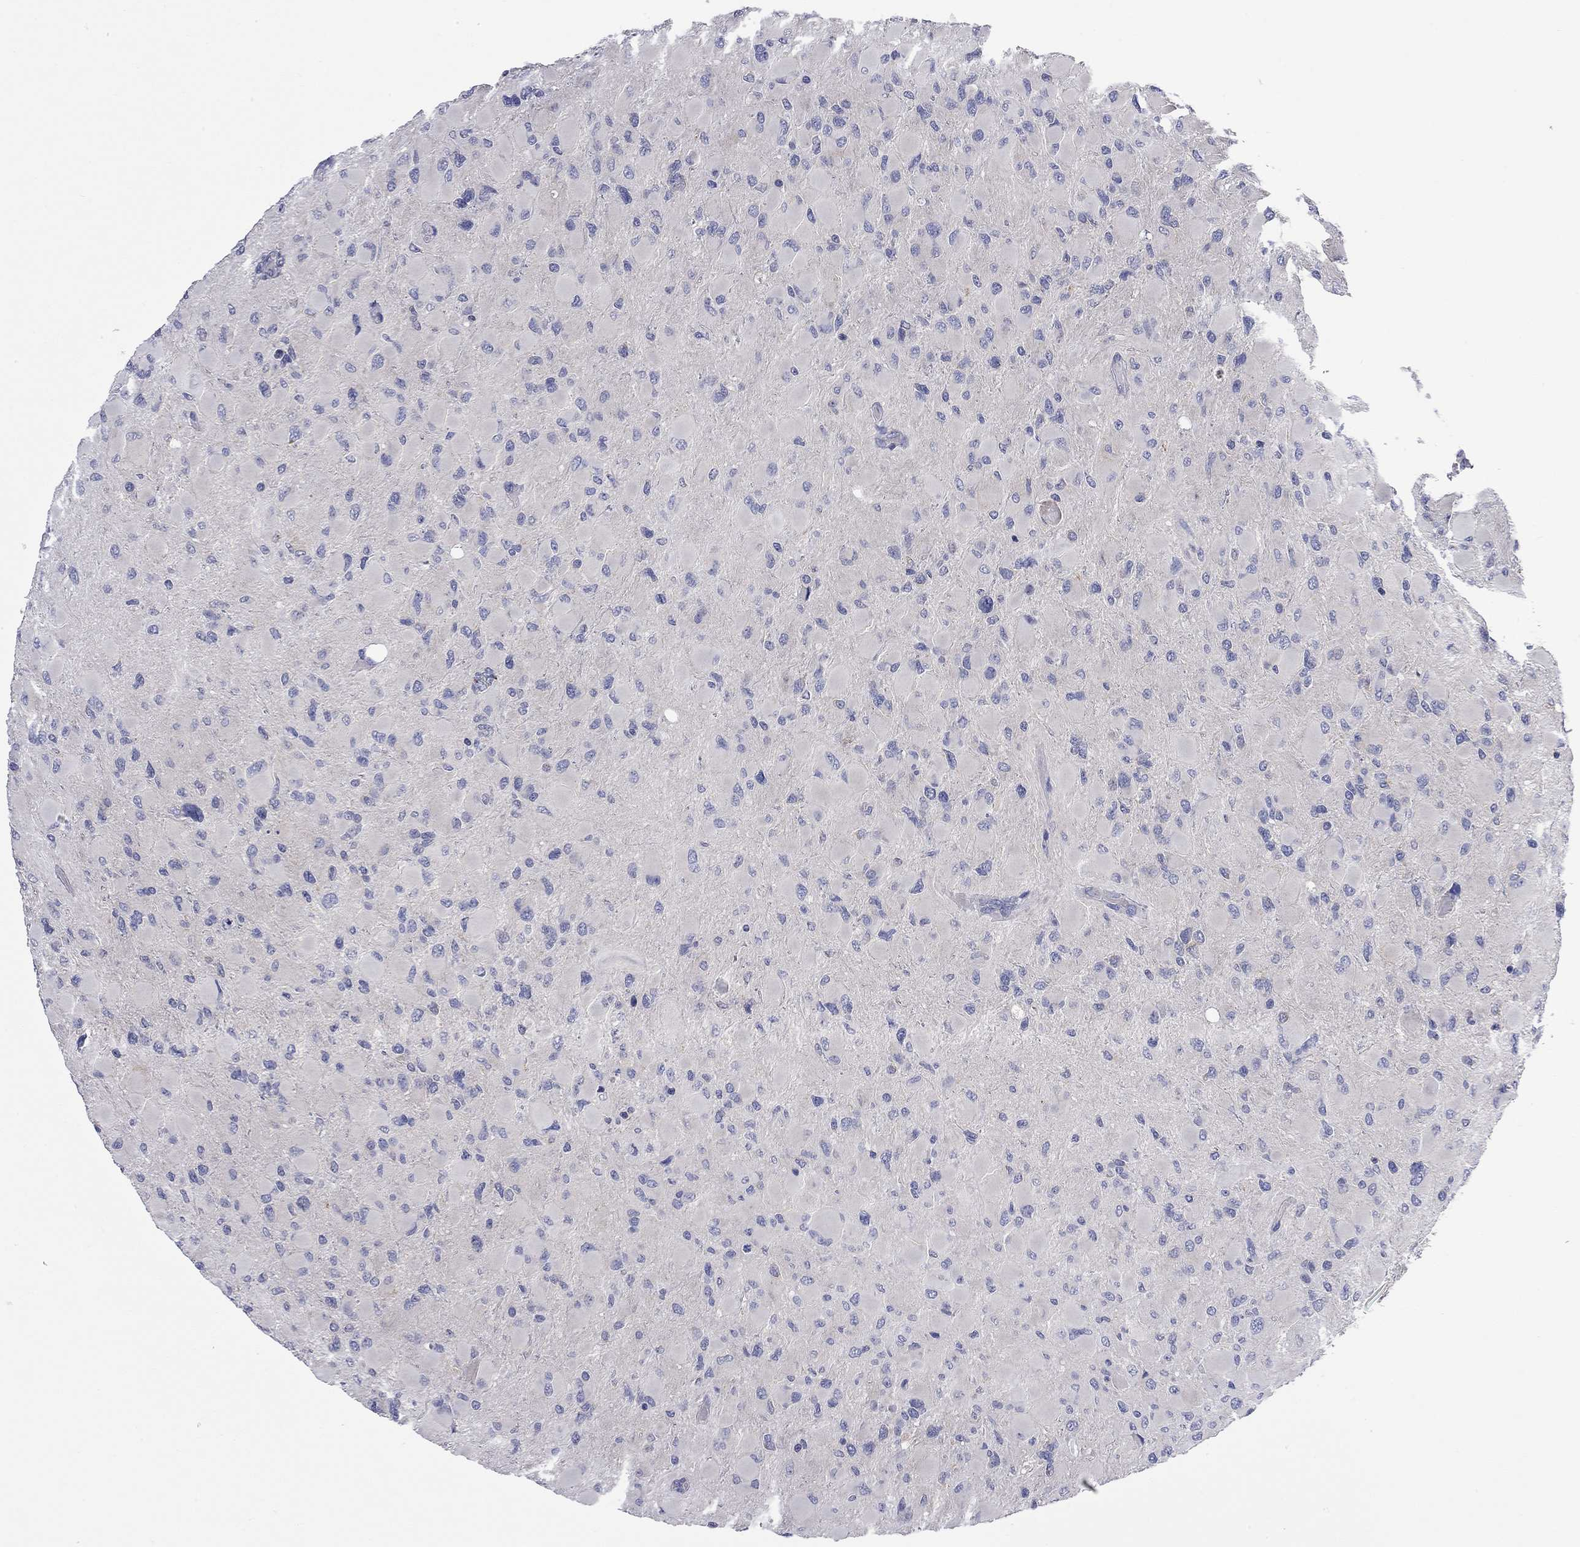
{"staining": {"intensity": "negative", "quantity": "none", "location": "none"}, "tissue": "glioma", "cell_type": "Tumor cells", "image_type": "cancer", "snomed": [{"axis": "morphology", "description": "Glioma, malignant, High grade"}, {"axis": "topography", "description": "Cerebral cortex"}], "caption": "Immunohistochemical staining of human glioma displays no significant positivity in tumor cells. The staining was performed using DAB to visualize the protein expression in brown, while the nuclei were stained in blue with hematoxylin (Magnification: 20x).", "gene": "ABCB4", "patient": {"sex": "female", "age": 36}}